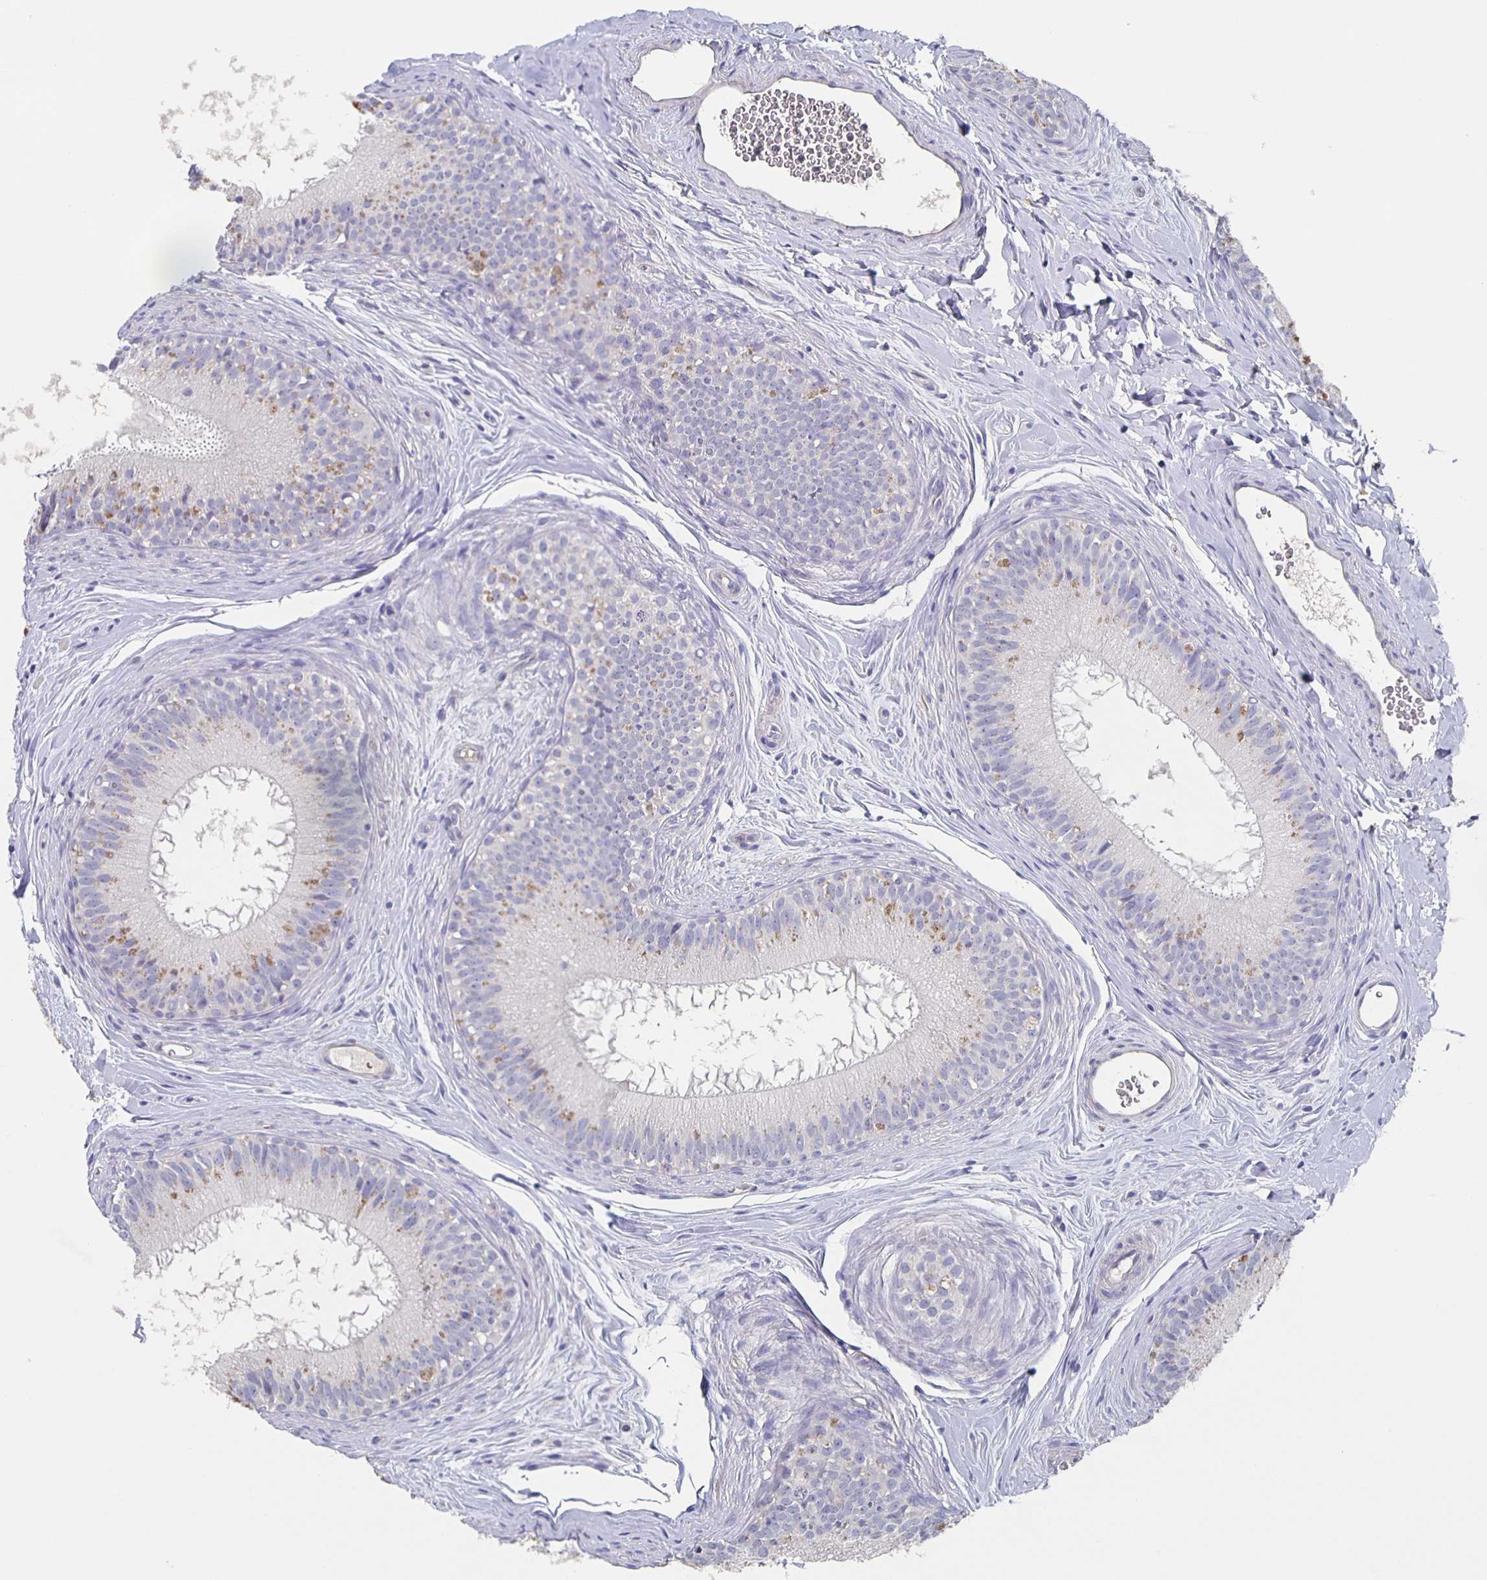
{"staining": {"intensity": "weak", "quantity": "<25%", "location": "cytoplasmic/membranous"}, "tissue": "epididymis", "cell_type": "Glandular cells", "image_type": "normal", "snomed": [{"axis": "morphology", "description": "Normal tissue, NOS"}, {"axis": "topography", "description": "Epididymis"}], "caption": "A histopathology image of human epididymis is negative for staining in glandular cells. (Brightfield microscopy of DAB IHC at high magnification).", "gene": "CACNA2D2", "patient": {"sex": "male", "age": 44}}